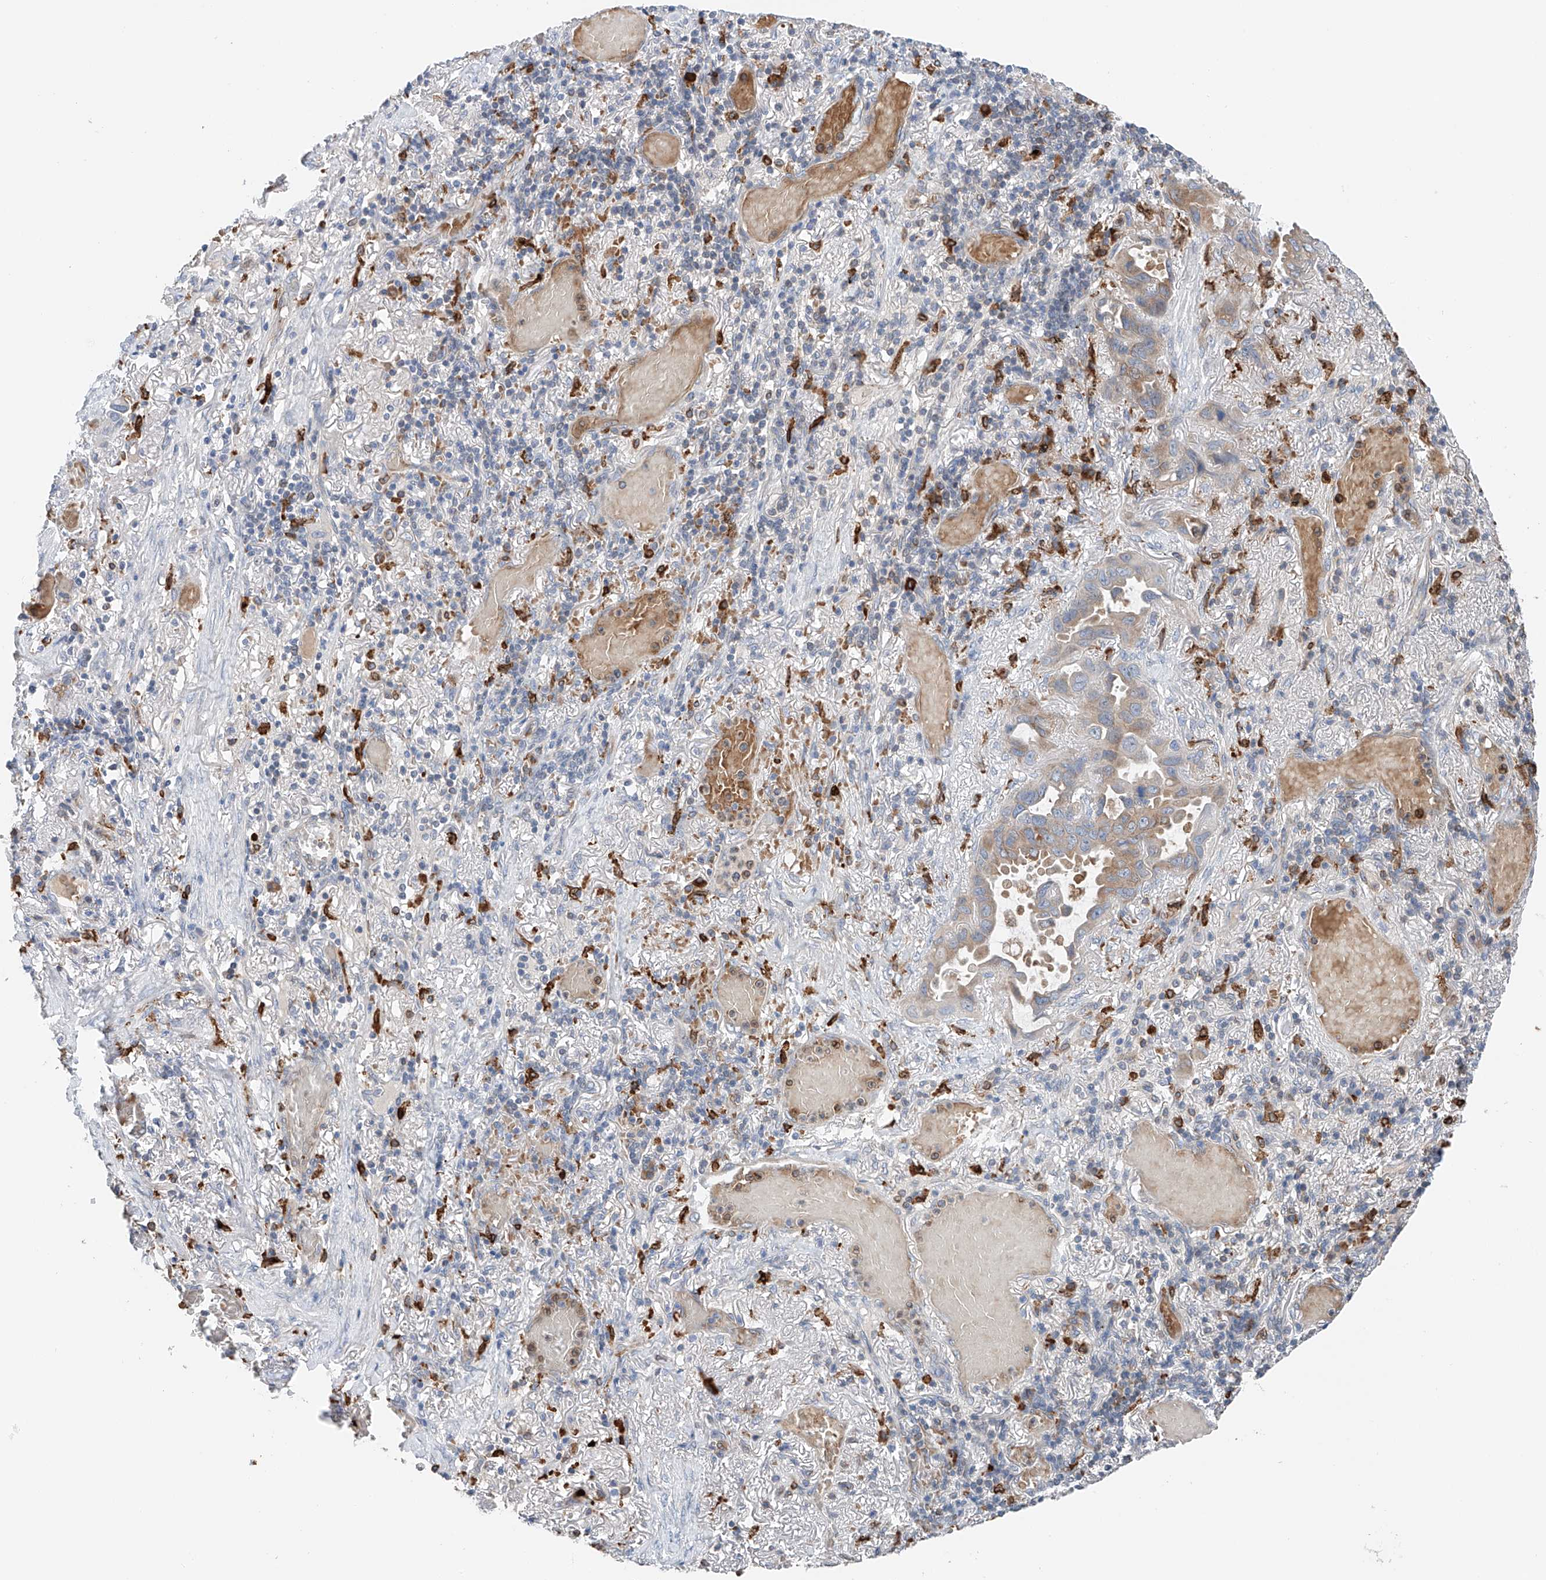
{"staining": {"intensity": "moderate", "quantity": "<25%", "location": "cytoplasmic/membranous"}, "tissue": "lung cancer", "cell_type": "Tumor cells", "image_type": "cancer", "snomed": [{"axis": "morphology", "description": "Adenocarcinoma, NOS"}, {"axis": "topography", "description": "Lung"}], "caption": "This image displays lung adenocarcinoma stained with immunohistochemistry to label a protein in brown. The cytoplasmic/membranous of tumor cells show moderate positivity for the protein. Nuclei are counter-stained blue.", "gene": "TBXAS1", "patient": {"sex": "male", "age": 64}}